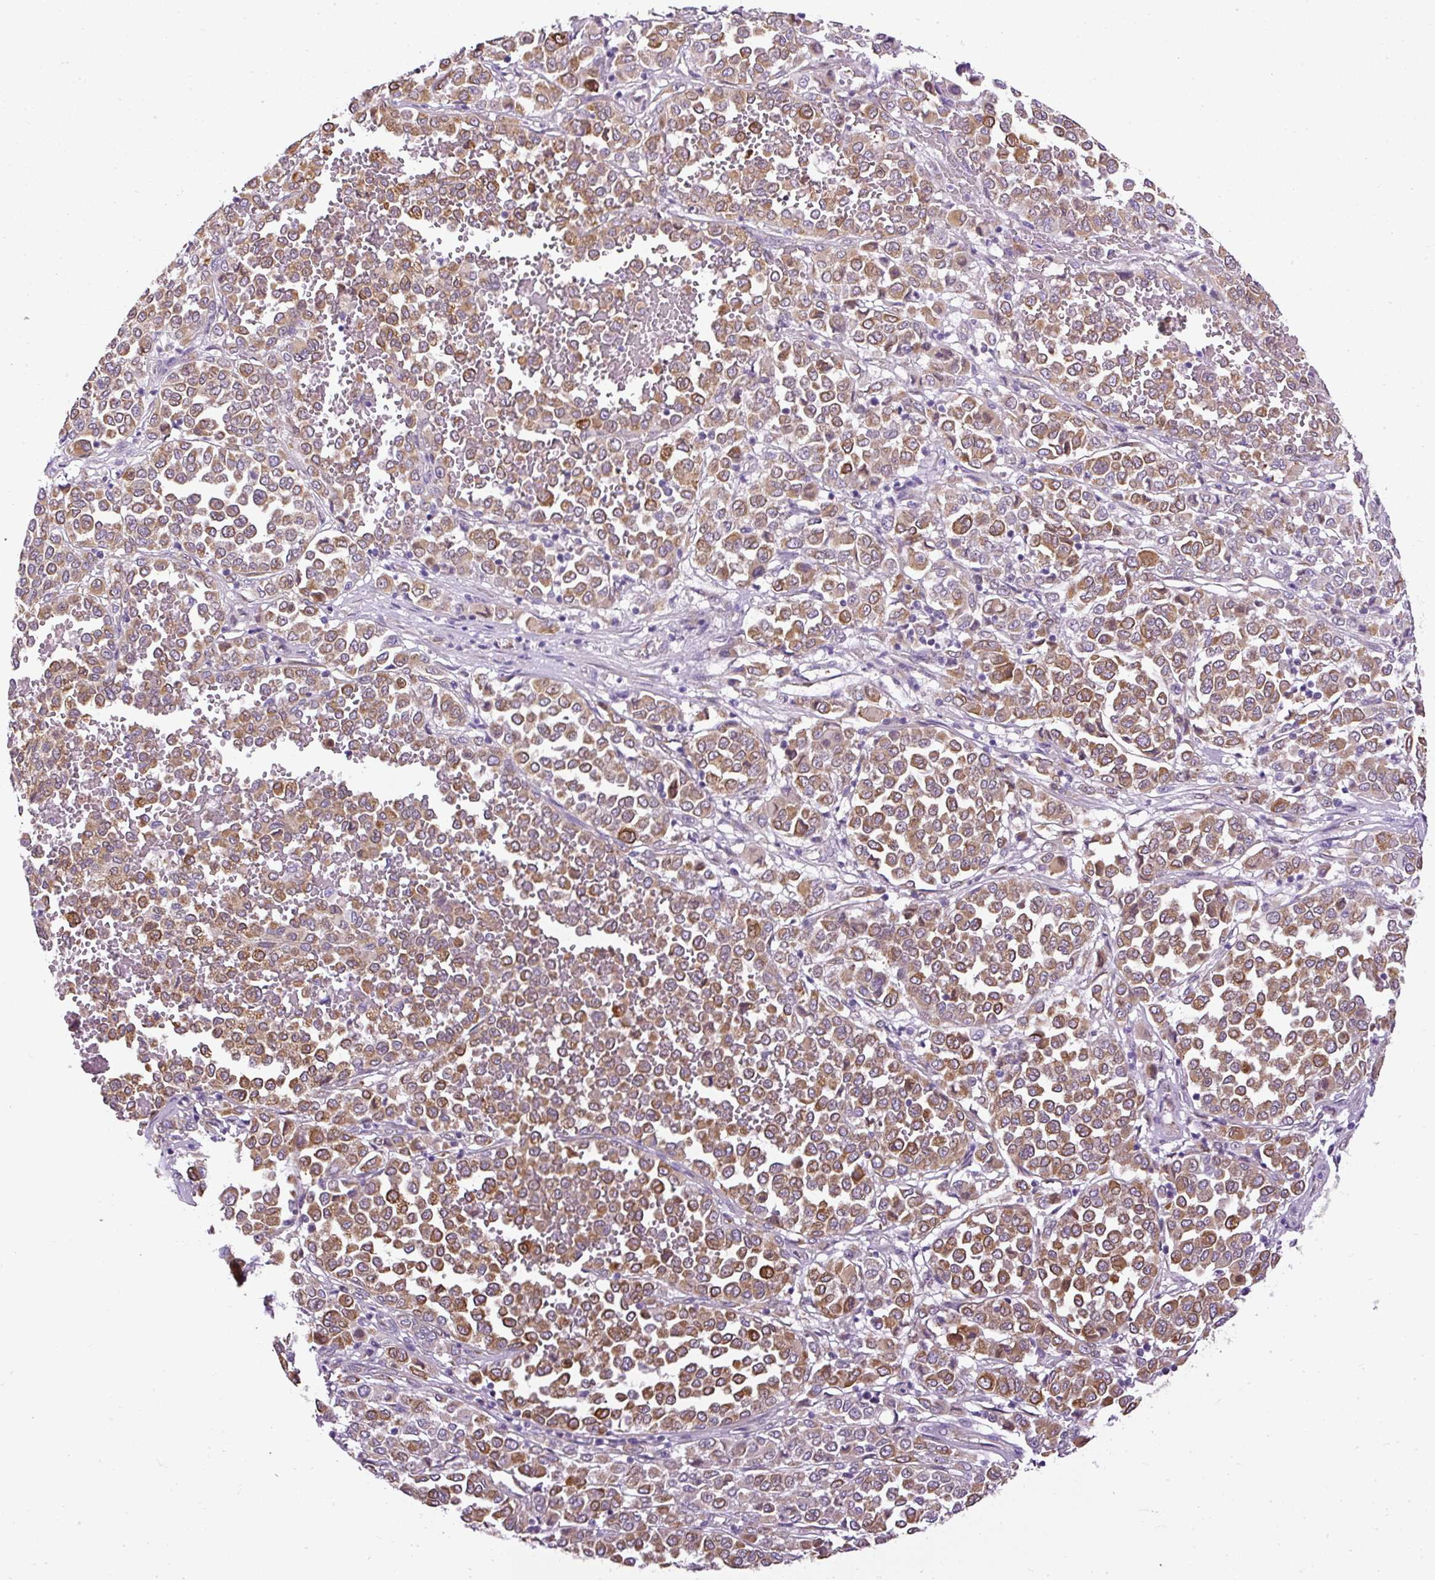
{"staining": {"intensity": "moderate", "quantity": ">75%", "location": "cytoplasmic/membranous"}, "tissue": "melanoma", "cell_type": "Tumor cells", "image_type": "cancer", "snomed": [{"axis": "morphology", "description": "Malignant melanoma, Metastatic site"}, {"axis": "topography", "description": "Pancreas"}], "caption": "A brown stain highlights moderate cytoplasmic/membranous positivity of a protein in human melanoma tumor cells. The staining is performed using DAB (3,3'-diaminobenzidine) brown chromogen to label protein expression. The nuclei are counter-stained blue using hematoxylin.", "gene": "FAM149A", "patient": {"sex": "female", "age": 30}}